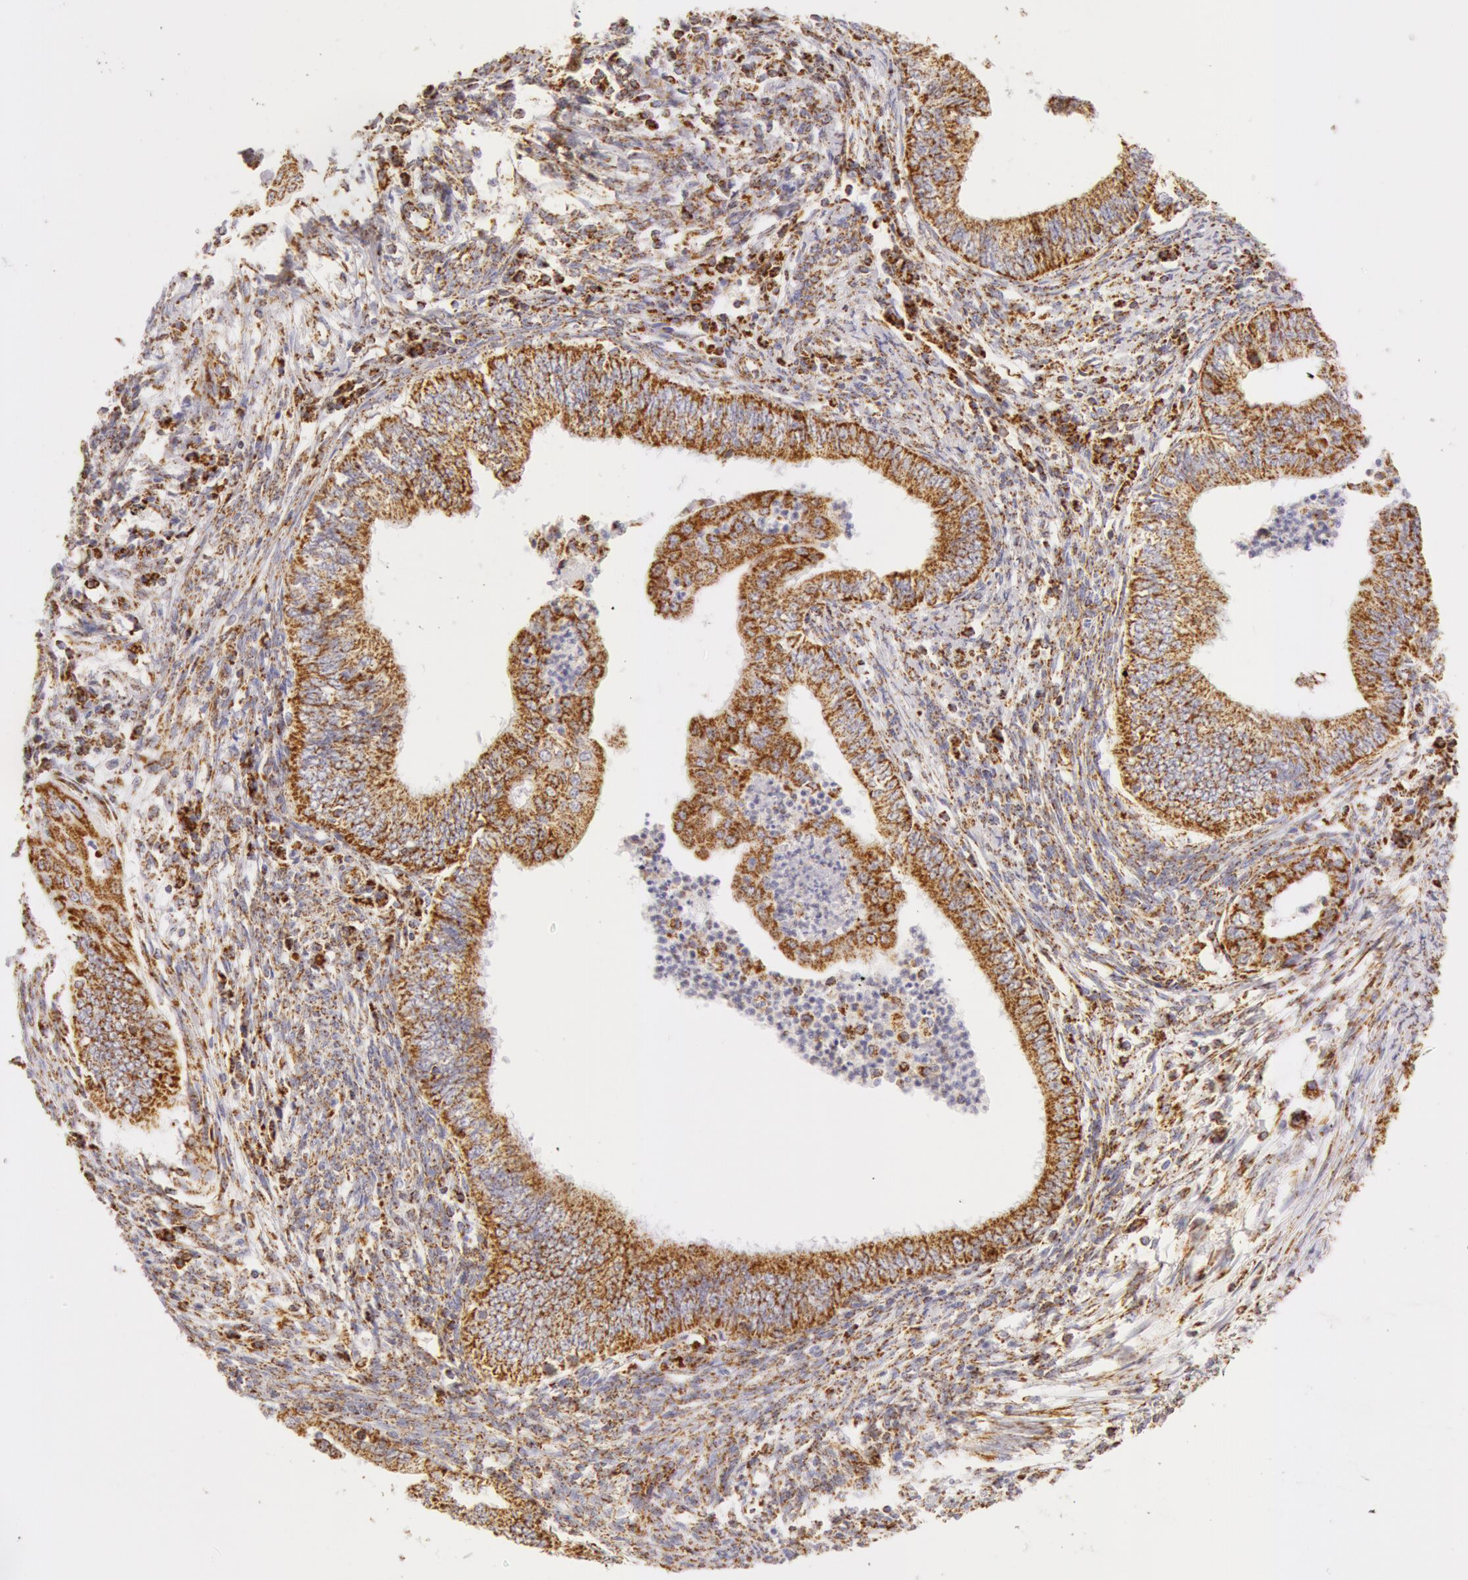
{"staining": {"intensity": "moderate", "quantity": ">75%", "location": "cytoplasmic/membranous"}, "tissue": "endometrial cancer", "cell_type": "Tumor cells", "image_type": "cancer", "snomed": [{"axis": "morphology", "description": "Adenocarcinoma, NOS"}, {"axis": "topography", "description": "Endometrium"}], "caption": "Adenocarcinoma (endometrial) tissue reveals moderate cytoplasmic/membranous positivity in approximately >75% of tumor cells, visualized by immunohistochemistry. Immunohistochemistry stains the protein of interest in brown and the nuclei are stained blue.", "gene": "ATP5F1B", "patient": {"sex": "female", "age": 66}}